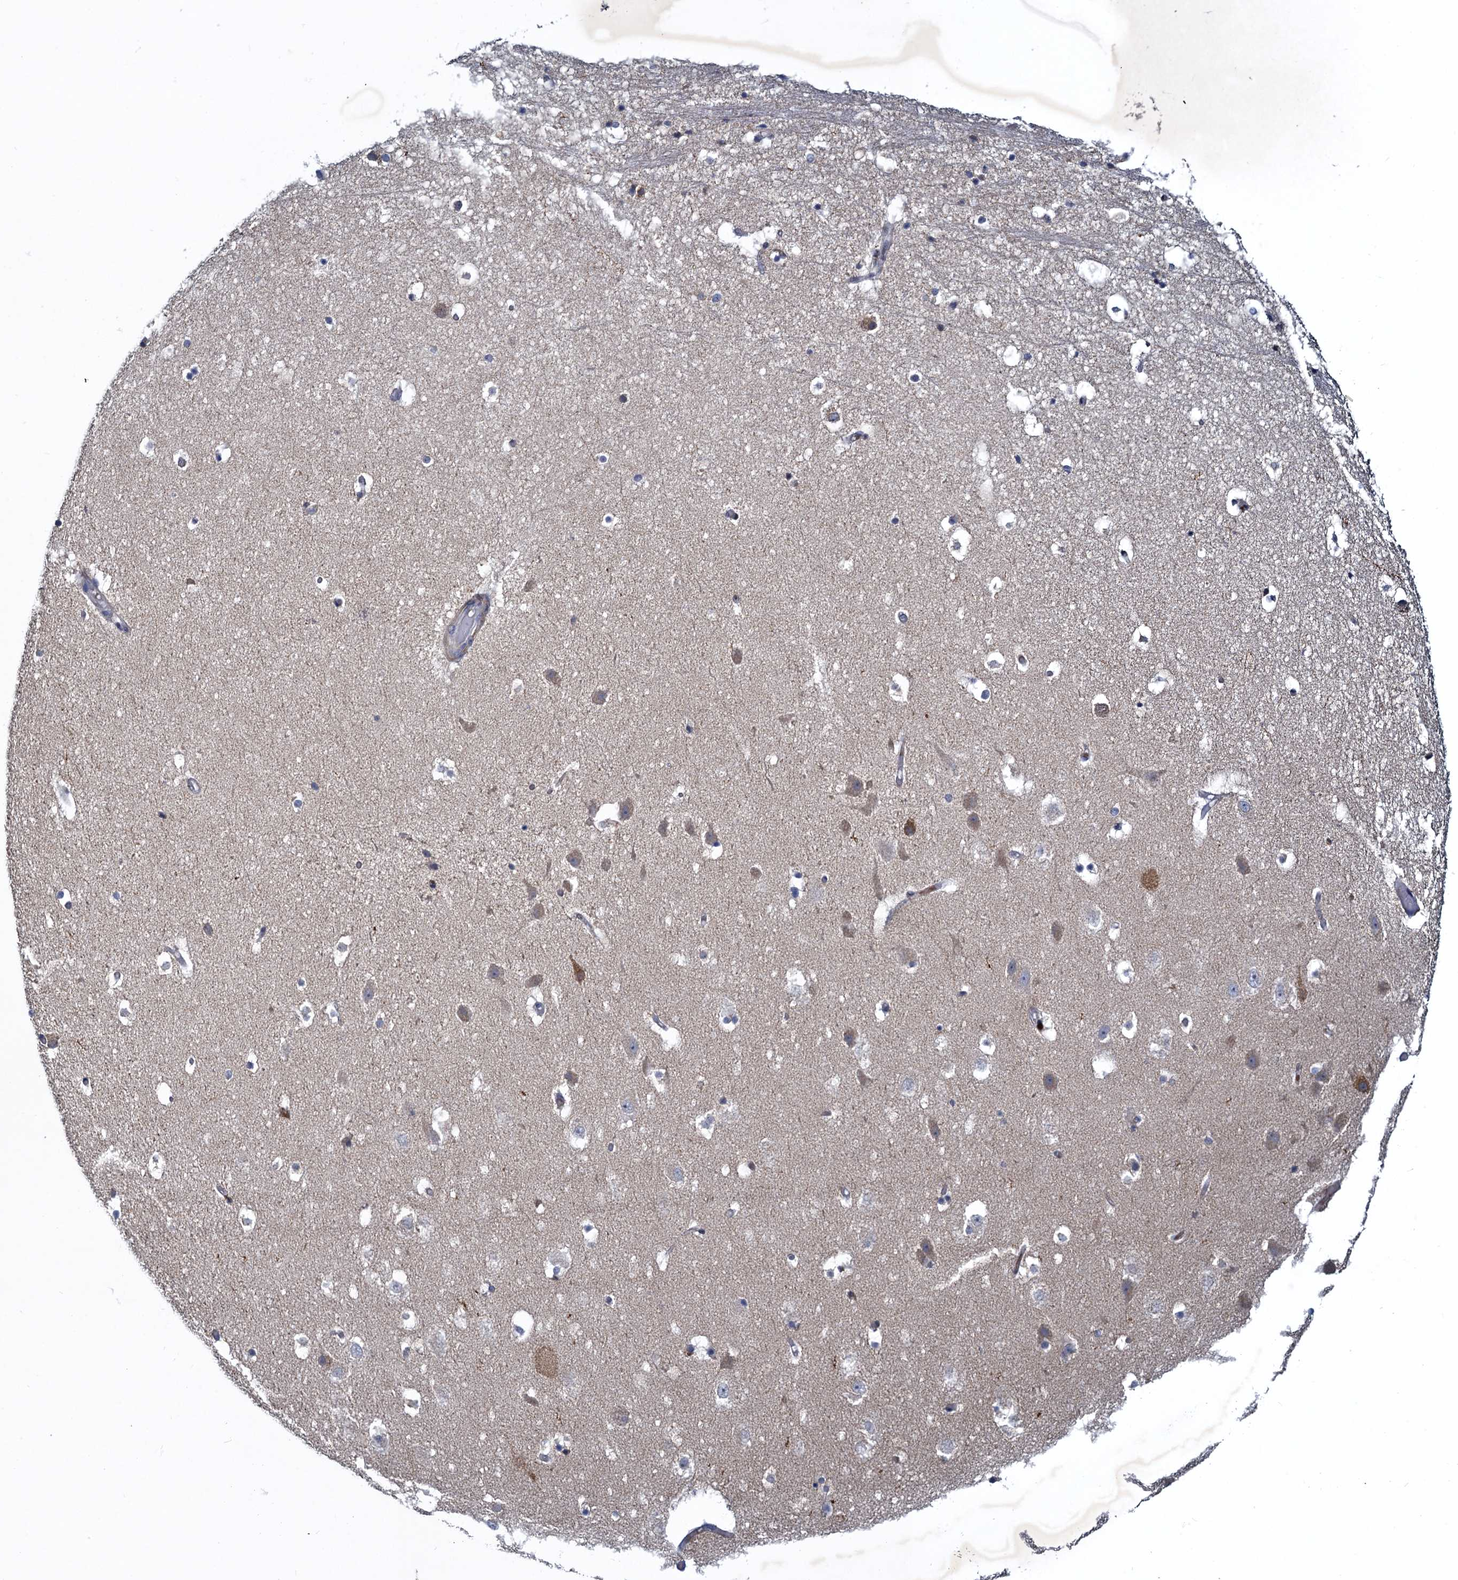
{"staining": {"intensity": "weak", "quantity": "<25%", "location": "cytoplasmic/membranous"}, "tissue": "hippocampus", "cell_type": "Glial cells", "image_type": "normal", "snomed": [{"axis": "morphology", "description": "Normal tissue, NOS"}, {"axis": "topography", "description": "Hippocampus"}], "caption": "Immunohistochemistry of unremarkable hippocampus demonstrates no staining in glial cells. (Stains: DAB immunohistochemistry (IHC) with hematoxylin counter stain, Microscopy: brightfield microscopy at high magnification).", "gene": "ATOSA", "patient": {"sex": "female", "age": 52}}